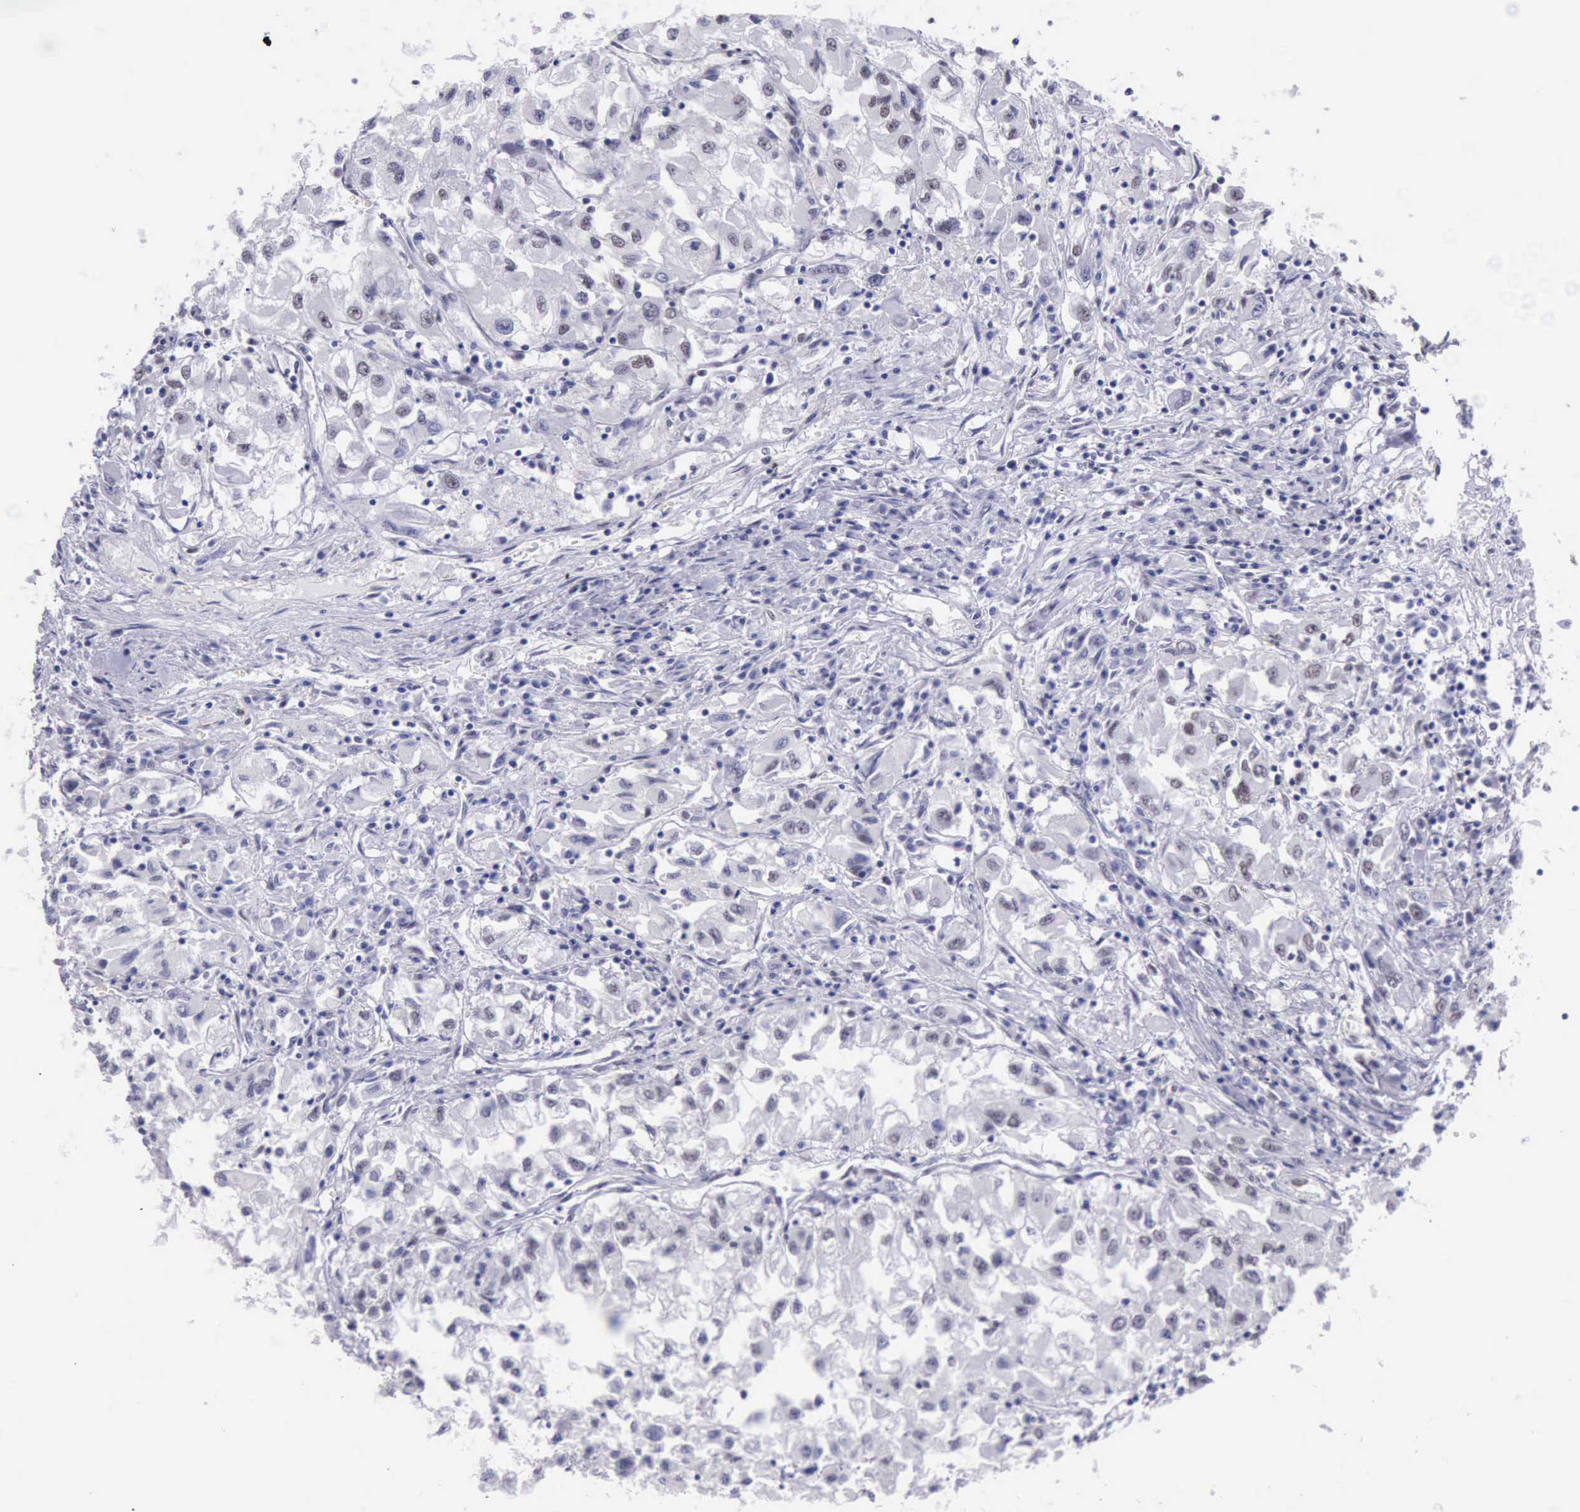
{"staining": {"intensity": "weak", "quantity": "<25%", "location": "nuclear"}, "tissue": "renal cancer", "cell_type": "Tumor cells", "image_type": "cancer", "snomed": [{"axis": "morphology", "description": "Adenocarcinoma, NOS"}, {"axis": "topography", "description": "Kidney"}], "caption": "Immunohistochemical staining of human renal cancer exhibits no significant staining in tumor cells. The staining is performed using DAB (3,3'-diaminobenzidine) brown chromogen with nuclei counter-stained in using hematoxylin.", "gene": "EP300", "patient": {"sex": "male", "age": 59}}